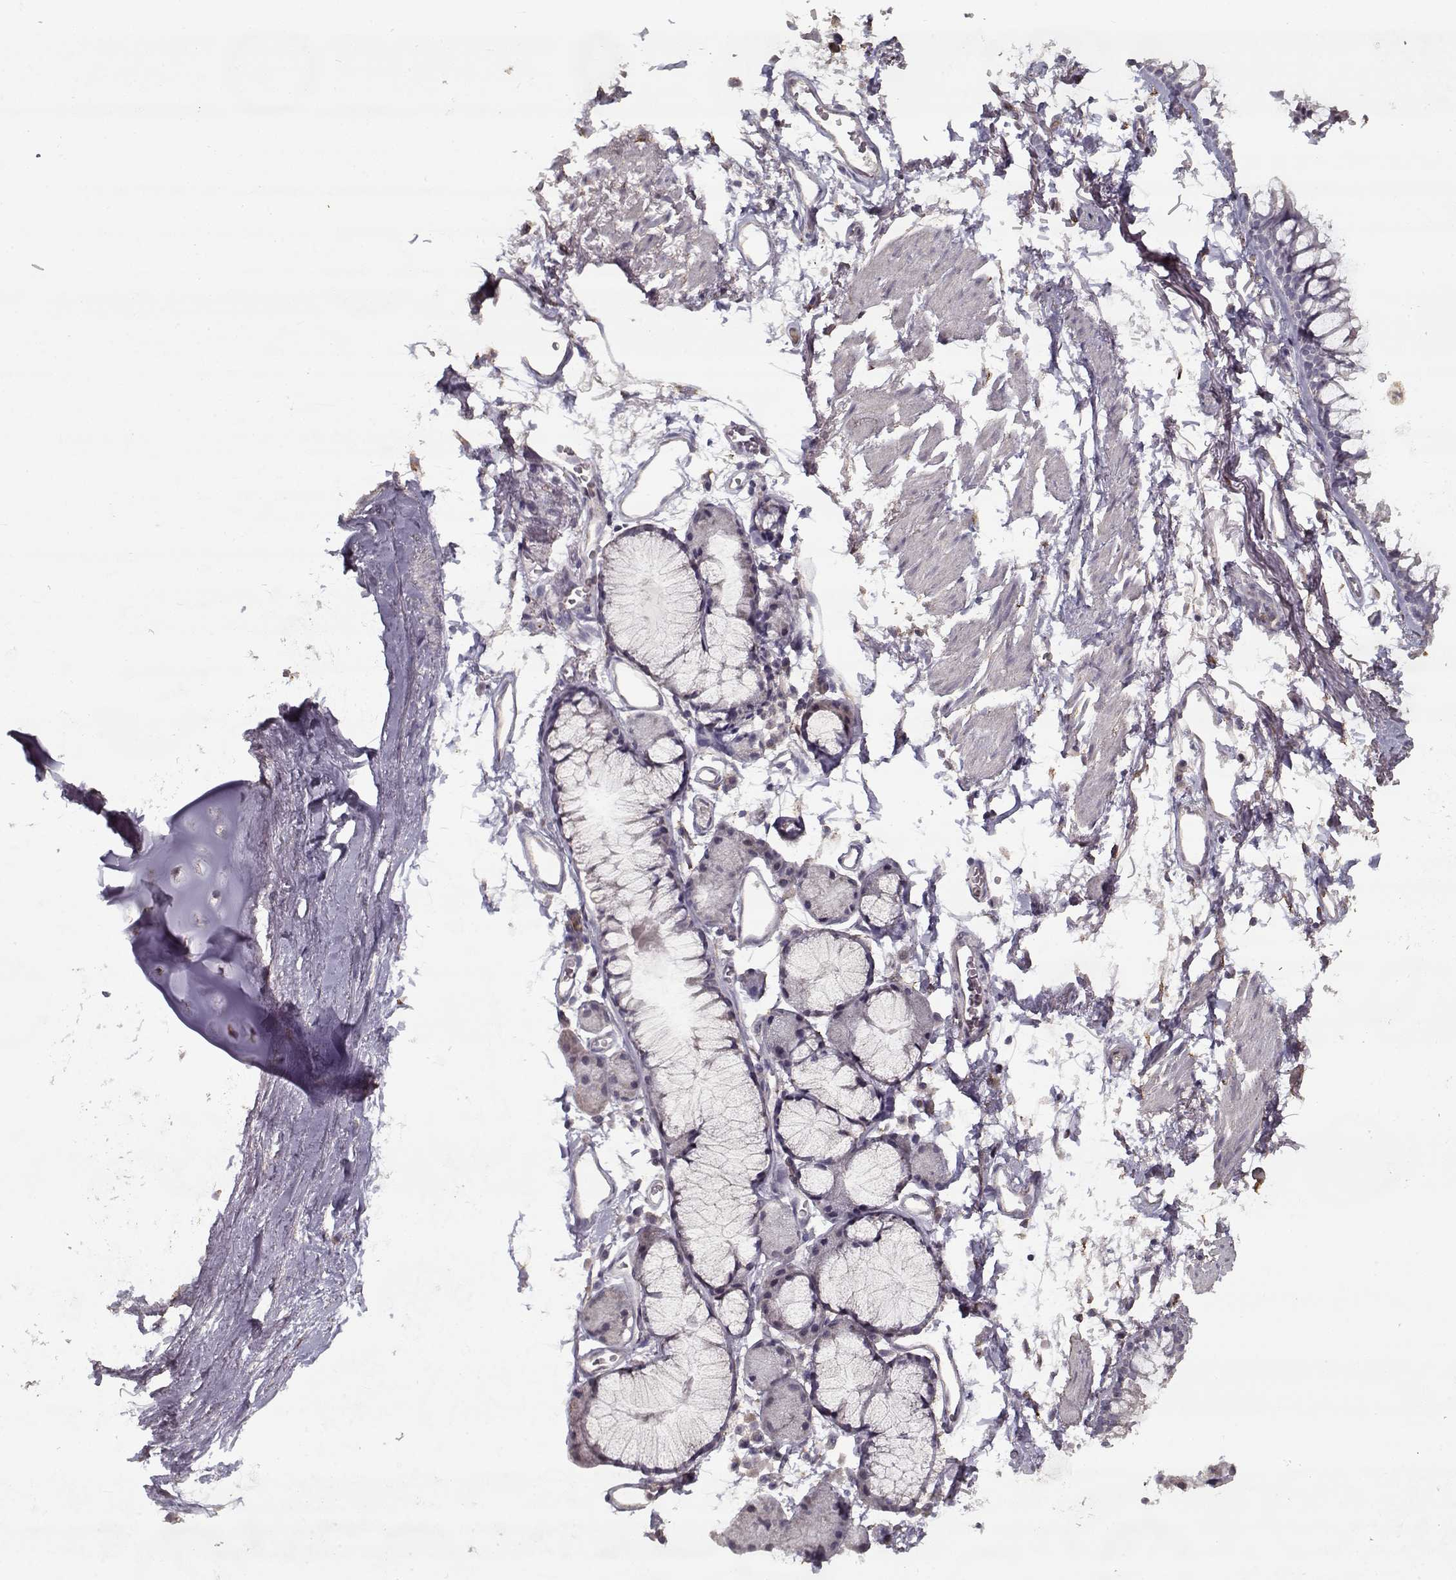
{"staining": {"intensity": "negative", "quantity": "none", "location": "none"}, "tissue": "soft tissue", "cell_type": "Chondrocytes", "image_type": "normal", "snomed": [{"axis": "morphology", "description": "Normal tissue, NOS"}, {"axis": "topography", "description": "Cartilage tissue"}, {"axis": "topography", "description": "Bronchus"}], "caption": "Protein analysis of unremarkable soft tissue reveals no significant positivity in chondrocytes. The staining is performed using DAB (3,3'-diaminobenzidine) brown chromogen with nuclei counter-stained in using hematoxylin.", "gene": "LAMA2", "patient": {"sex": "female", "age": 79}}